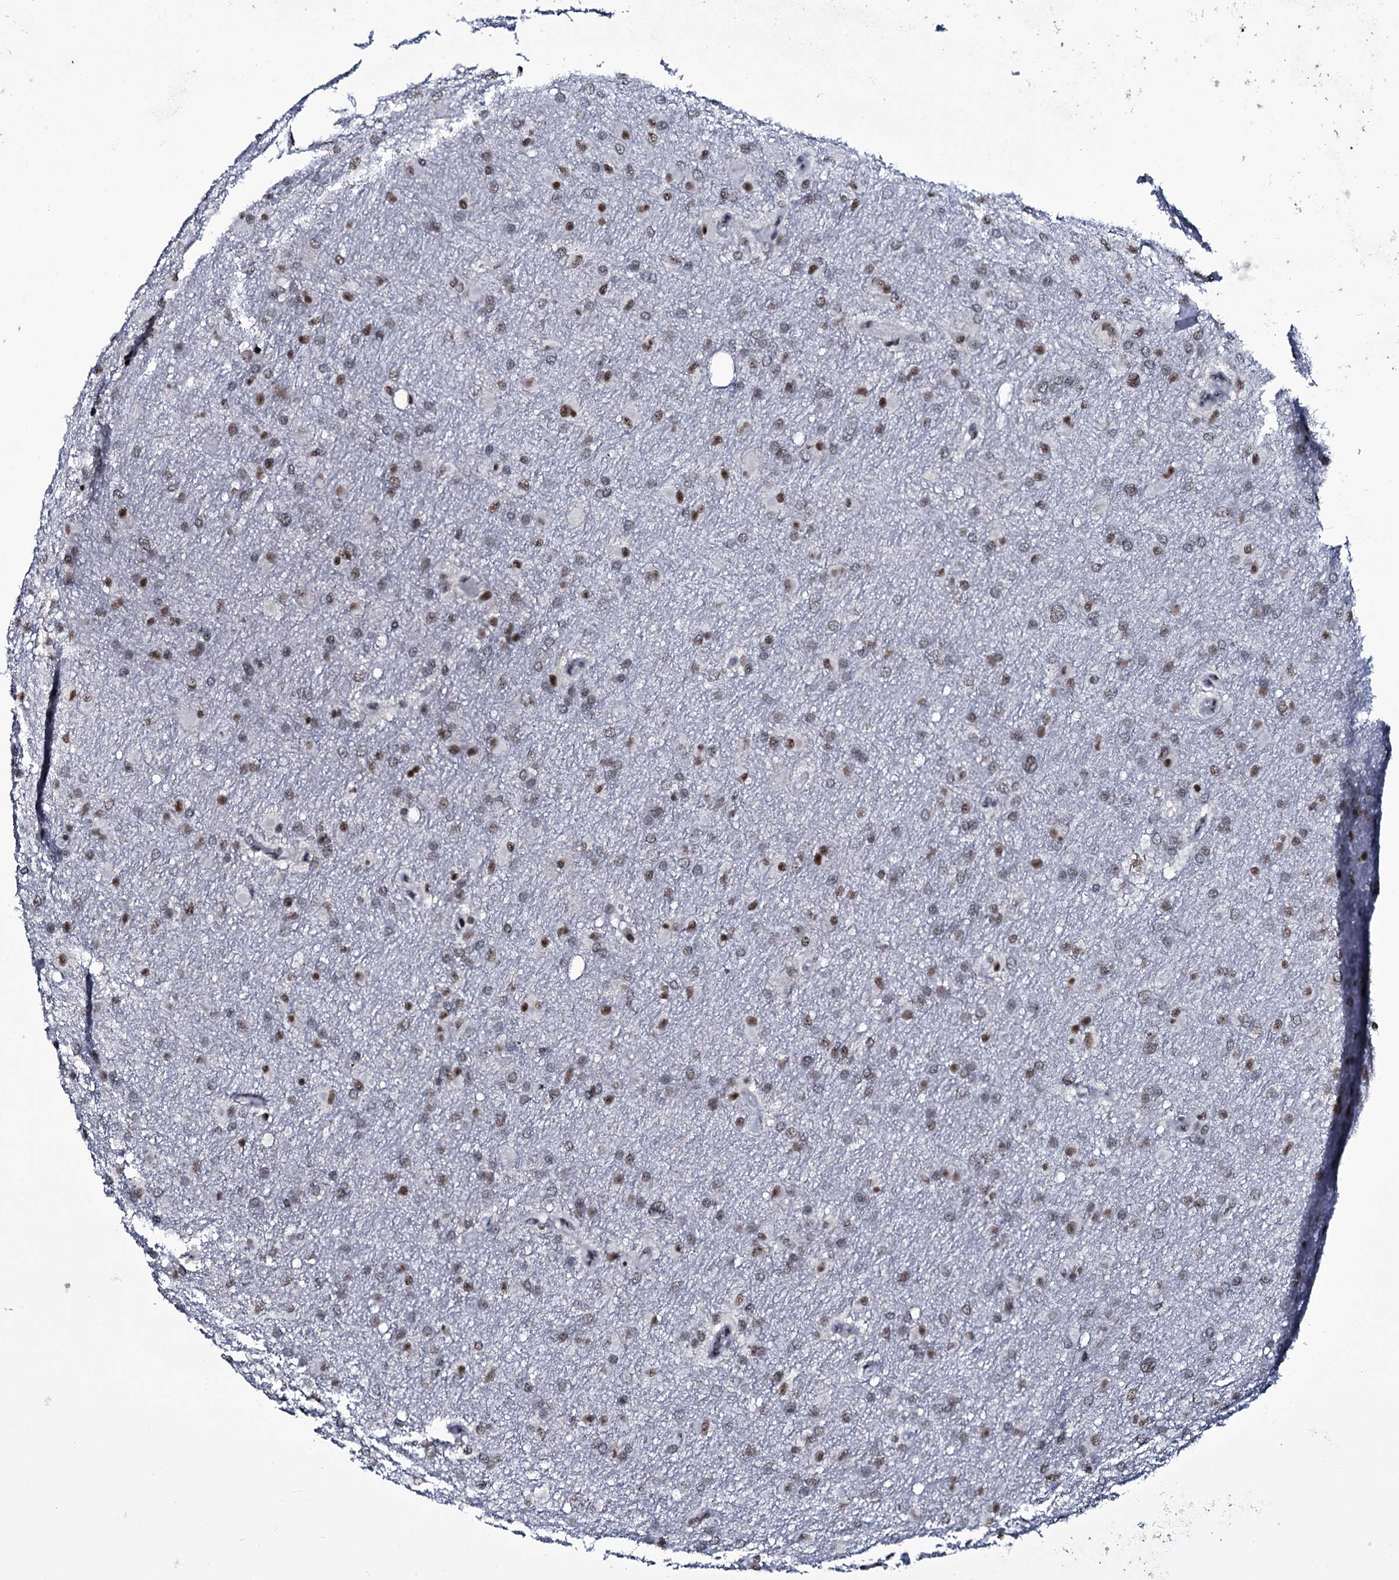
{"staining": {"intensity": "moderate", "quantity": ">75%", "location": "nuclear"}, "tissue": "glioma", "cell_type": "Tumor cells", "image_type": "cancer", "snomed": [{"axis": "morphology", "description": "Glioma, malignant, High grade"}, {"axis": "topography", "description": "Cerebral cortex"}], "caption": "The immunohistochemical stain labels moderate nuclear expression in tumor cells of malignant glioma (high-grade) tissue. (DAB (3,3'-diaminobenzidine) = brown stain, brightfield microscopy at high magnification).", "gene": "ZMIZ2", "patient": {"sex": "female", "age": 36}}